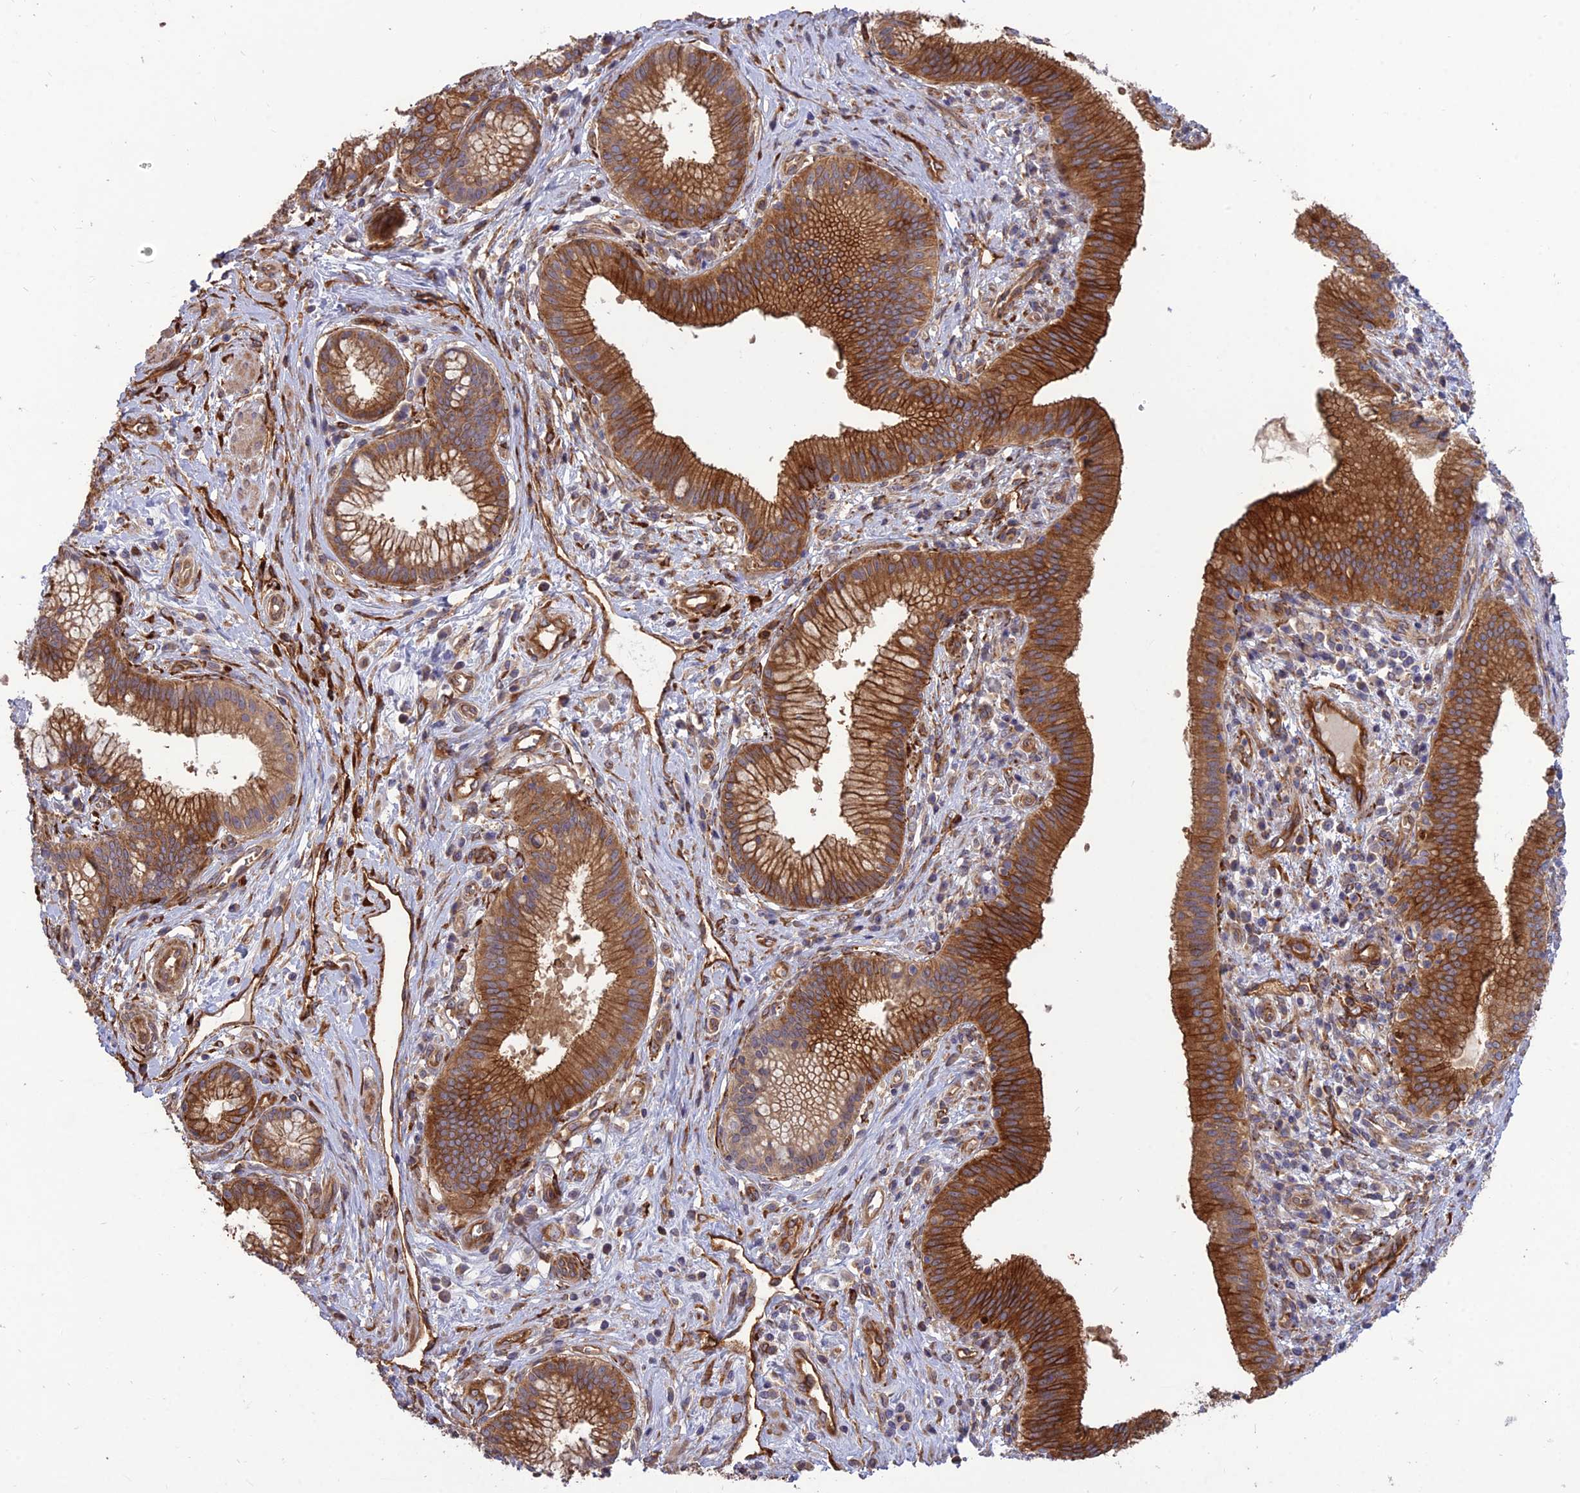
{"staining": {"intensity": "strong", "quantity": ">75%", "location": "cytoplasmic/membranous"}, "tissue": "pancreatic cancer", "cell_type": "Tumor cells", "image_type": "cancer", "snomed": [{"axis": "morphology", "description": "Adenocarcinoma, NOS"}, {"axis": "topography", "description": "Pancreas"}], "caption": "A brown stain highlights strong cytoplasmic/membranous staining of a protein in human pancreatic adenocarcinoma tumor cells. (DAB IHC, brown staining for protein, blue staining for nuclei).", "gene": "CRTAP", "patient": {"sex": "male", "age": 72}}